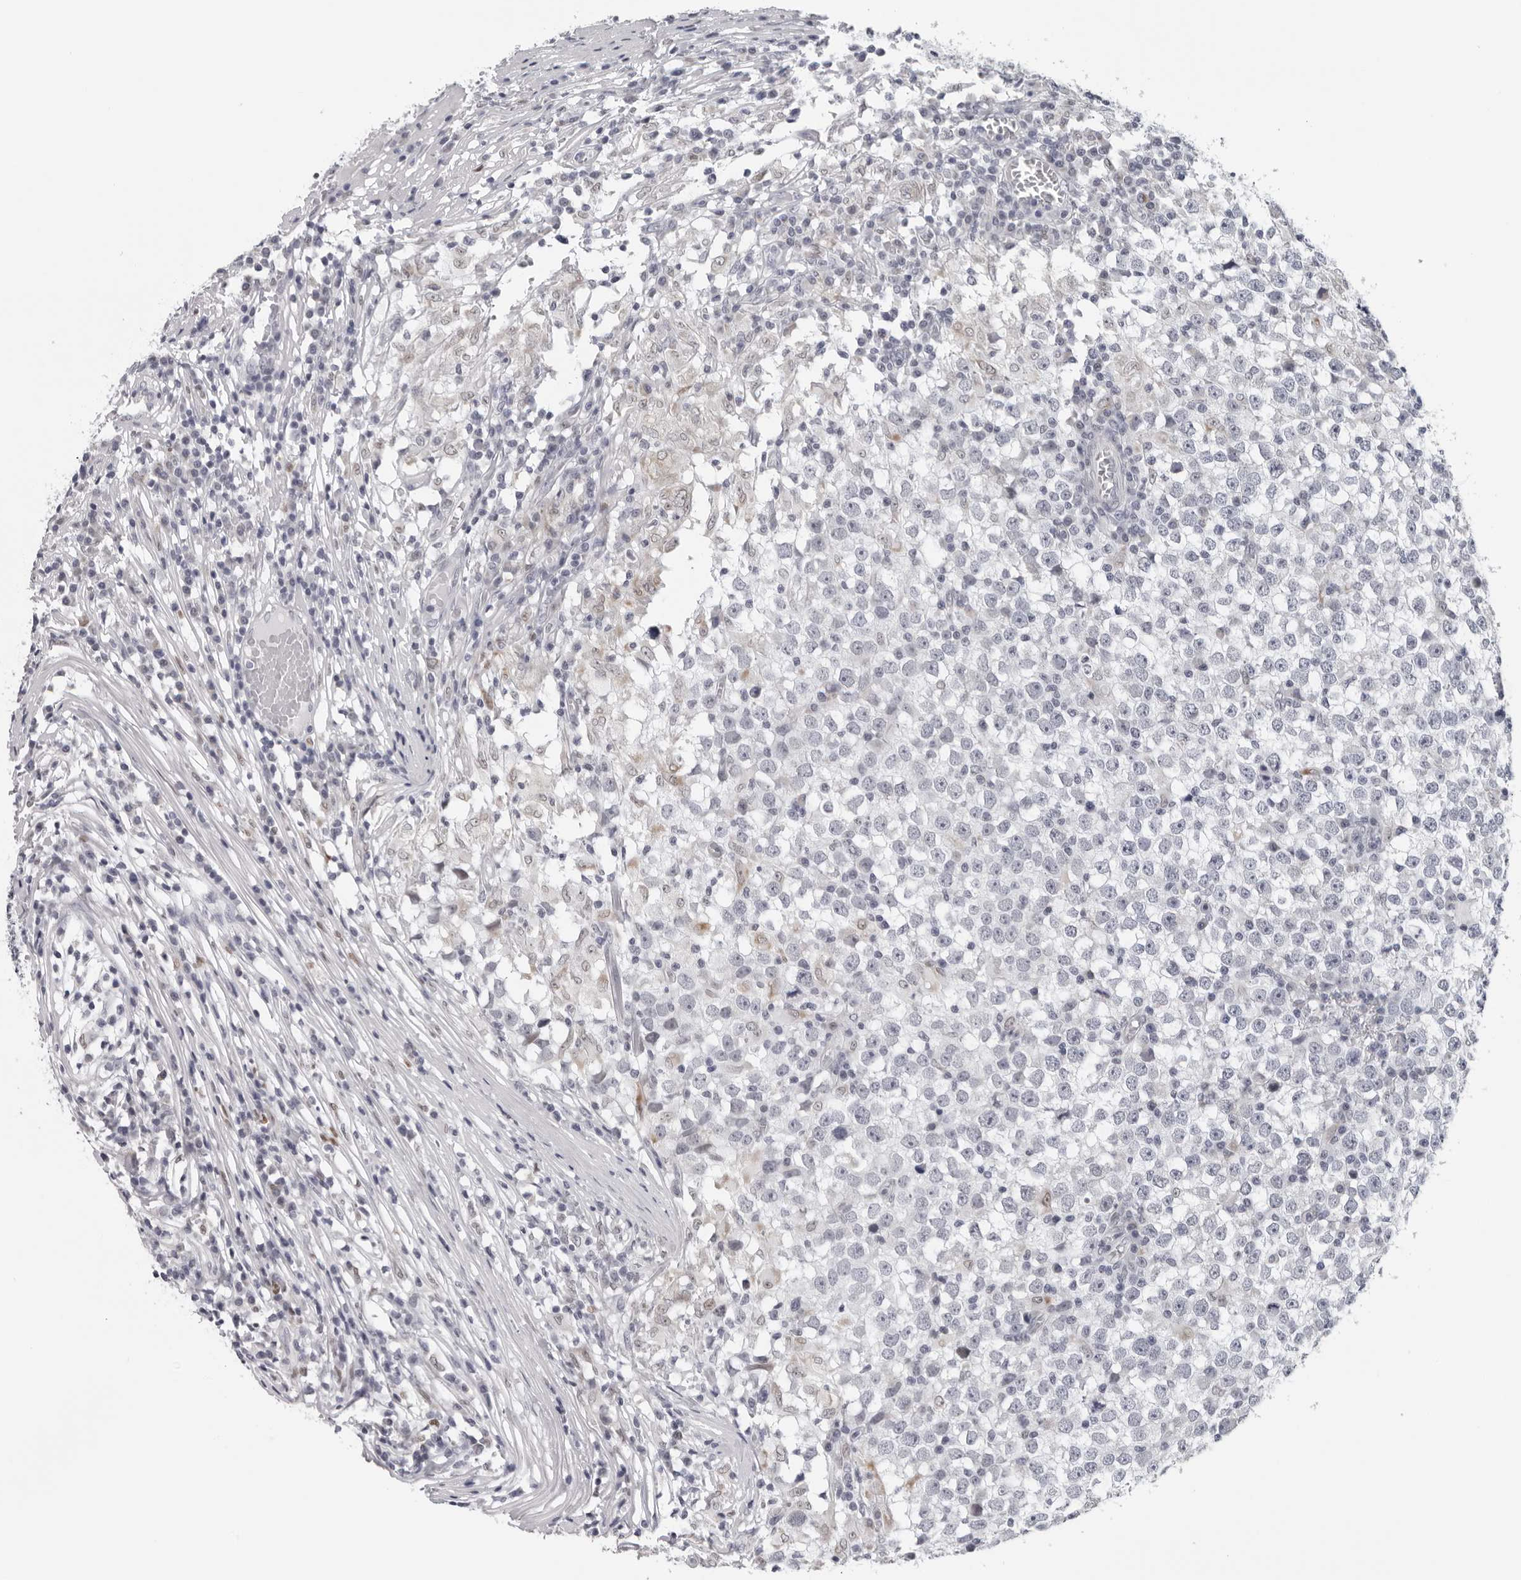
{"staining": {"intensity": "negative", "quantity": "none", "location": "none"}, "tissue": "testis cancer", "cell_type": "Tumor cells", "image_type": "cancer", "snomed": [{"axis": "morphology", "description": "Seminoma, NOS"}, {"axis": "topography", "description": "Testis"}], "caption": "This is a micrograph of immunohistochemistry (IHC) staining of testis cancer (seminoma), which shows no positivity in tumor cells. (Brightfield microscopy of DAB immunohistochemistry (IHC) at high magnification).", "gene": "CPT2", "patient": {"sex": "male", "age": 65}}